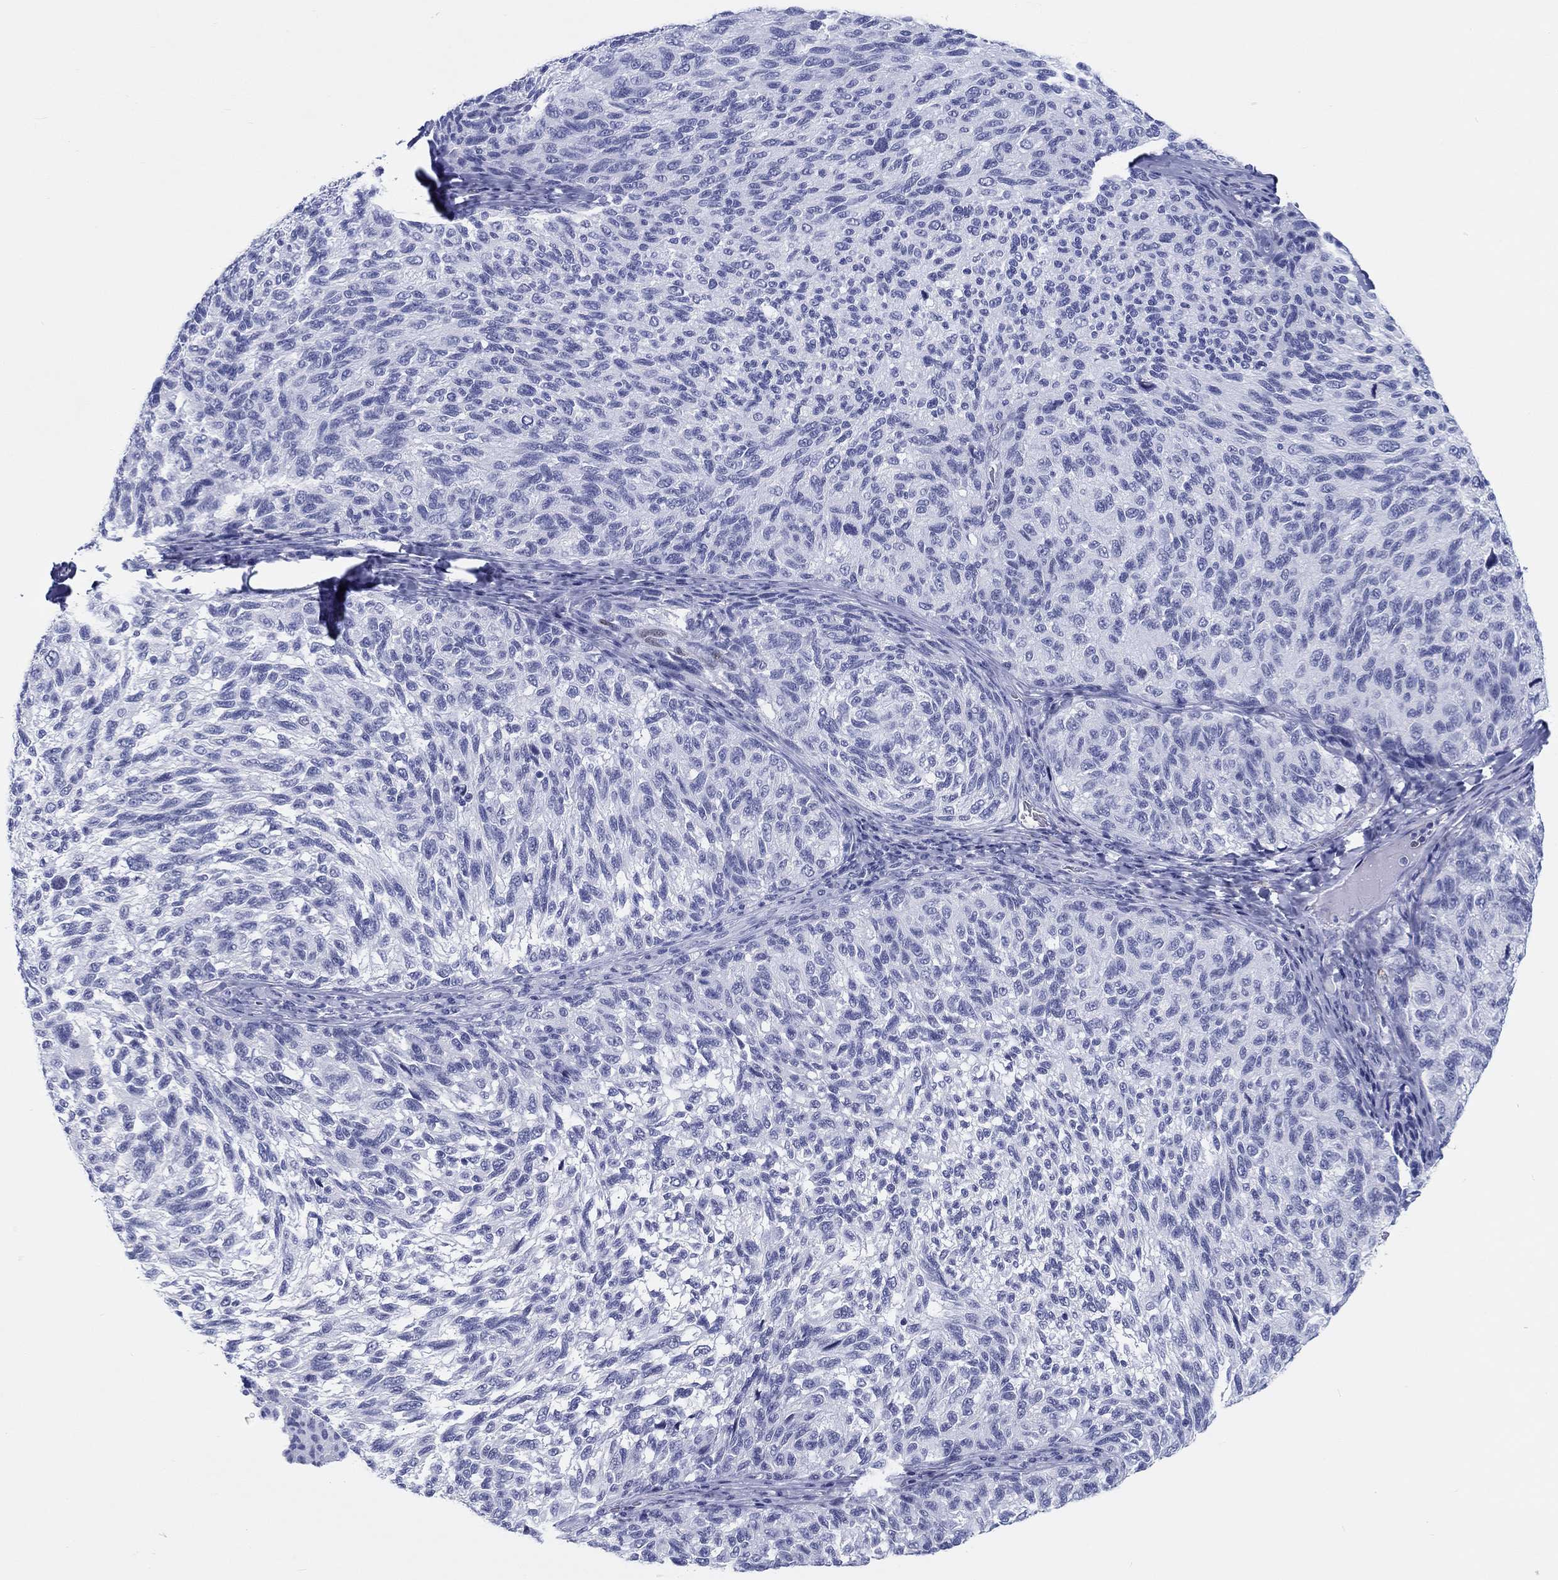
{"staining": {"intensity": "negative", "quantity": "none", "location": "none"}, "tissue": "melanoma", "cell_type": "Tumor cells", "image_type": "cancer", "snomed": [{"axis": "morphology", "description": "Malignant melanoma, NOS"}, {"axis": "topography", "description": "Skin"}], "caption": "Tumor cells show no significant protein positivity in melanoma.", "gene": "H1-1", "patient": {"sex": "female", "age": 73}}